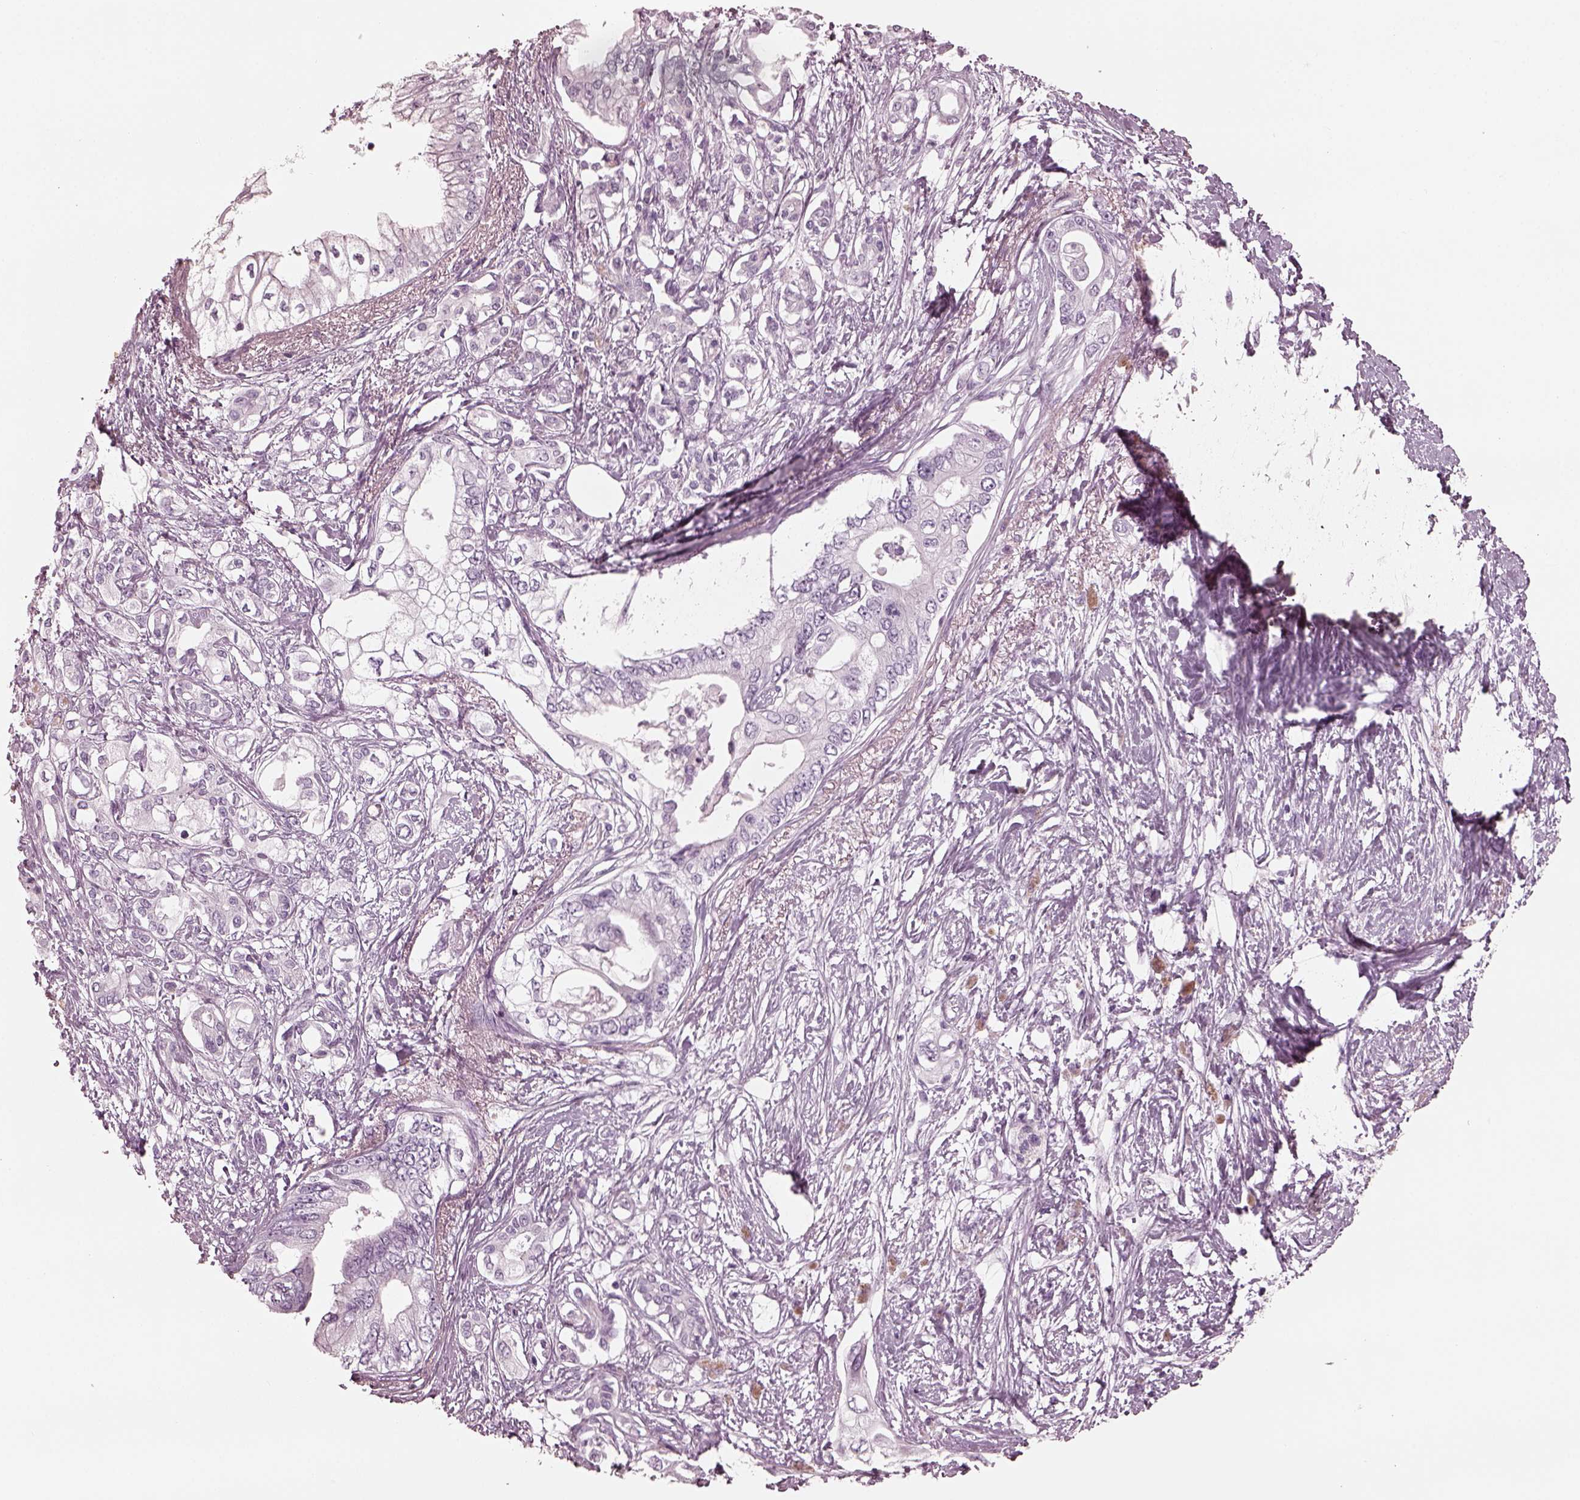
{"staining": {"intensity": "negative", "quantity": "none", "location": "none"}, "tissue": "pancreatic cancer", "cell_type": "Tumor cells", "image_type": "cancer", "snomed": [{"axis": "morphology", "description": "Adenocarcinoma, NOS"}, {"axis": "topography", "description": "Pancreas"}], "caption": "Immunohistochemistry (IHC) micrograph of human adenocarcinoma (pancreatic) stained for a protein (brown), which demonstrates no staining in tumor cells.", "gene": "GRM6", "patient": {"sex": "female", "age": 63}}